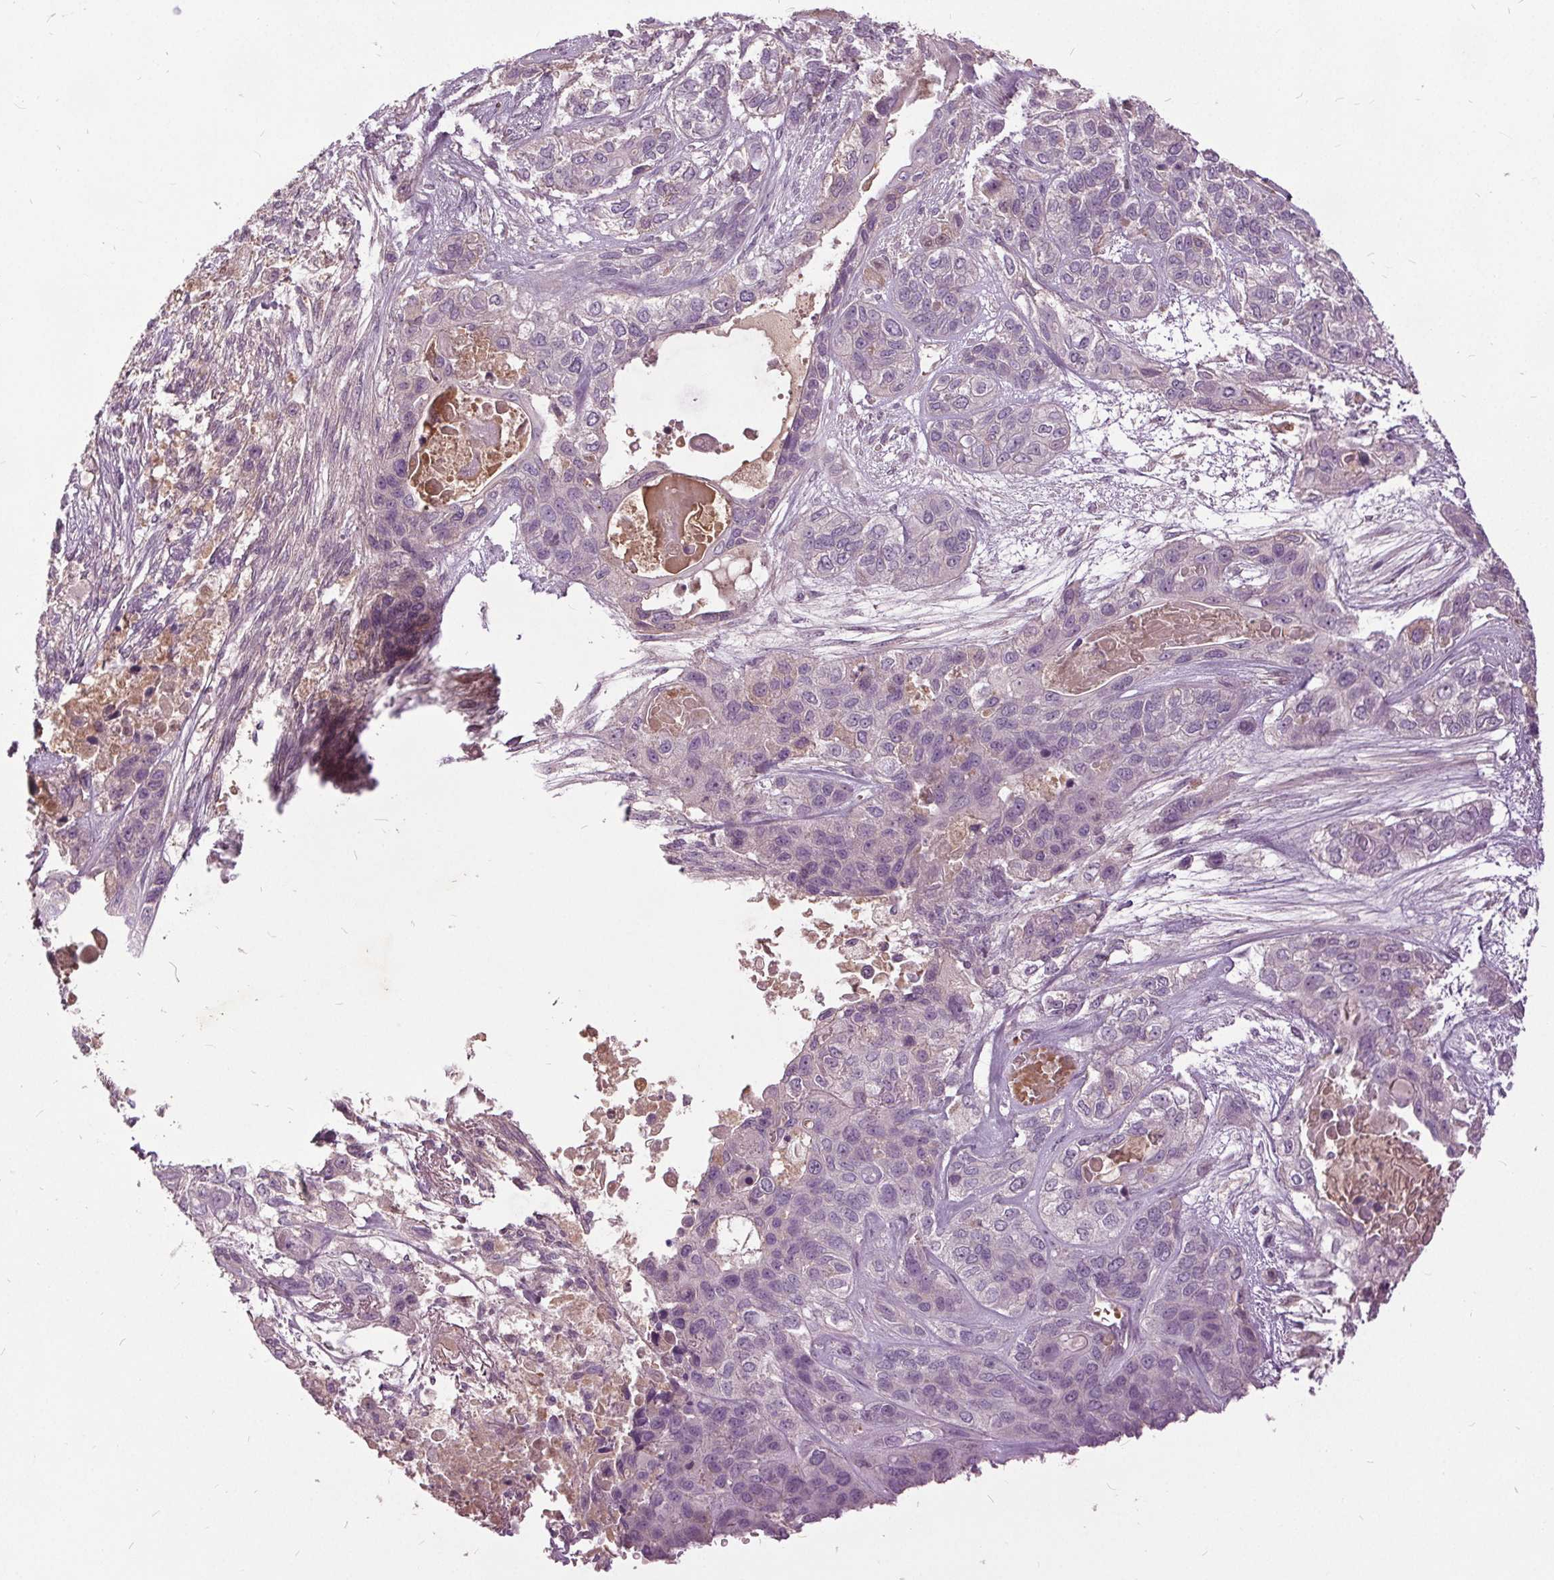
{"staining": {"intensity": "negative", "quantity": "none", "location": "none"}, "tissue": "lung cancer", "cell_type": "Tumor cells", "image_type": "cancer", "snomed": [{"axis": "morphology", "description": "Squamous cell carcinoma, NOS"}, {"axis": "topography", "description": "Lung"}], "caption": "Lung cancer was stained to show a protein in brown. There is no significant staining in tumor cells.", "gene": "PDGFD", "patient": {"sex": "female", "age": 70}}